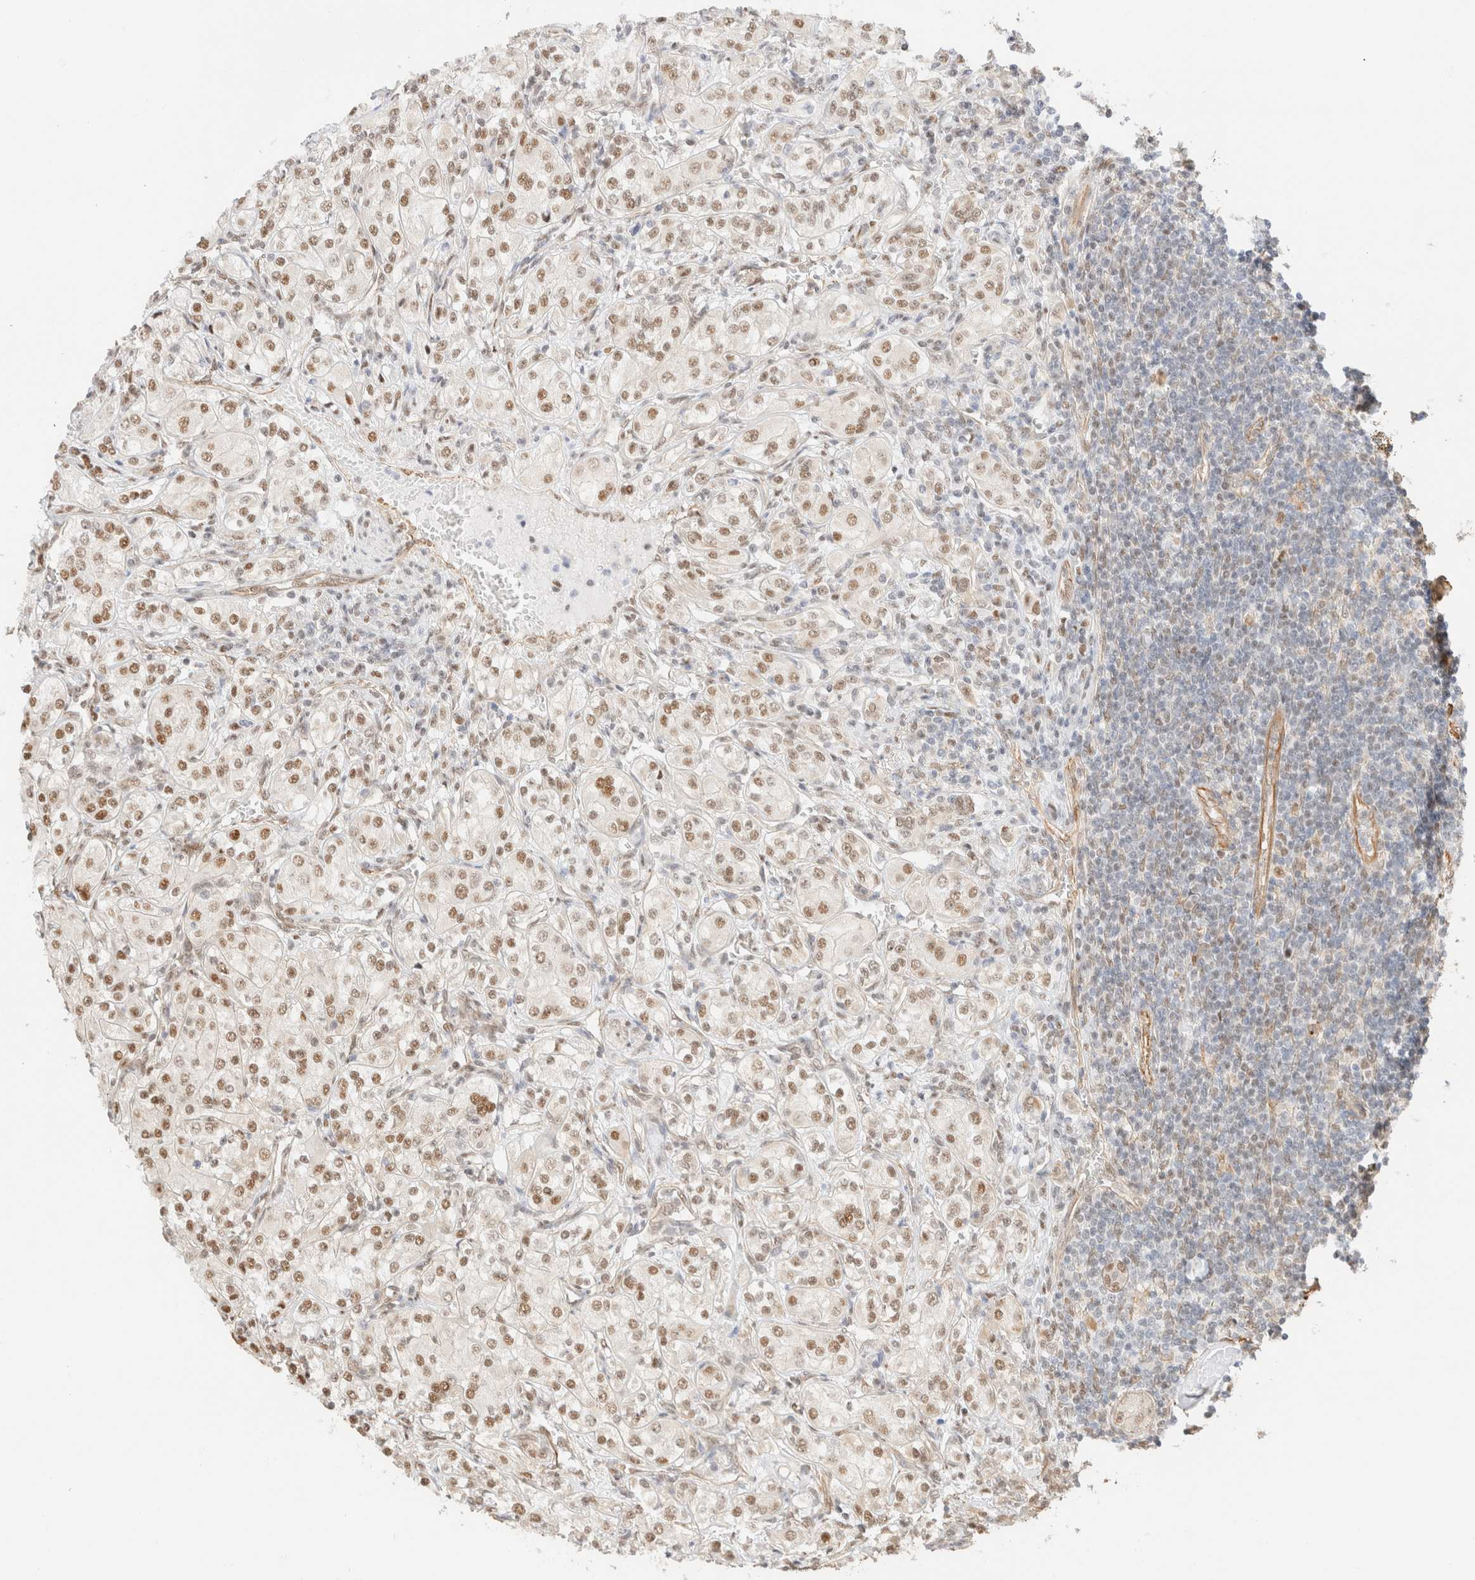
{"staining": {"intensity": "moderate", "quantity": ">75%", "location": "nuclear"}, "tissue": "renal cancer", "cell_type": "Tumor cells", "image_type": "cancer", "snomed": [{"axis": "morphology", "description": "Adenocarcinoma, NOS"}, {"axis": "topography", "description": "Kidney"}], "caption": "IHC image of human renal cancer (adenocarcinoma) stained for a protein (brown), which displays medium levels of moderate nuclear positivity in about >75% of tumor cells.", "gene": "ARID5A", "patient": {"sex": "male", "age": 77}}